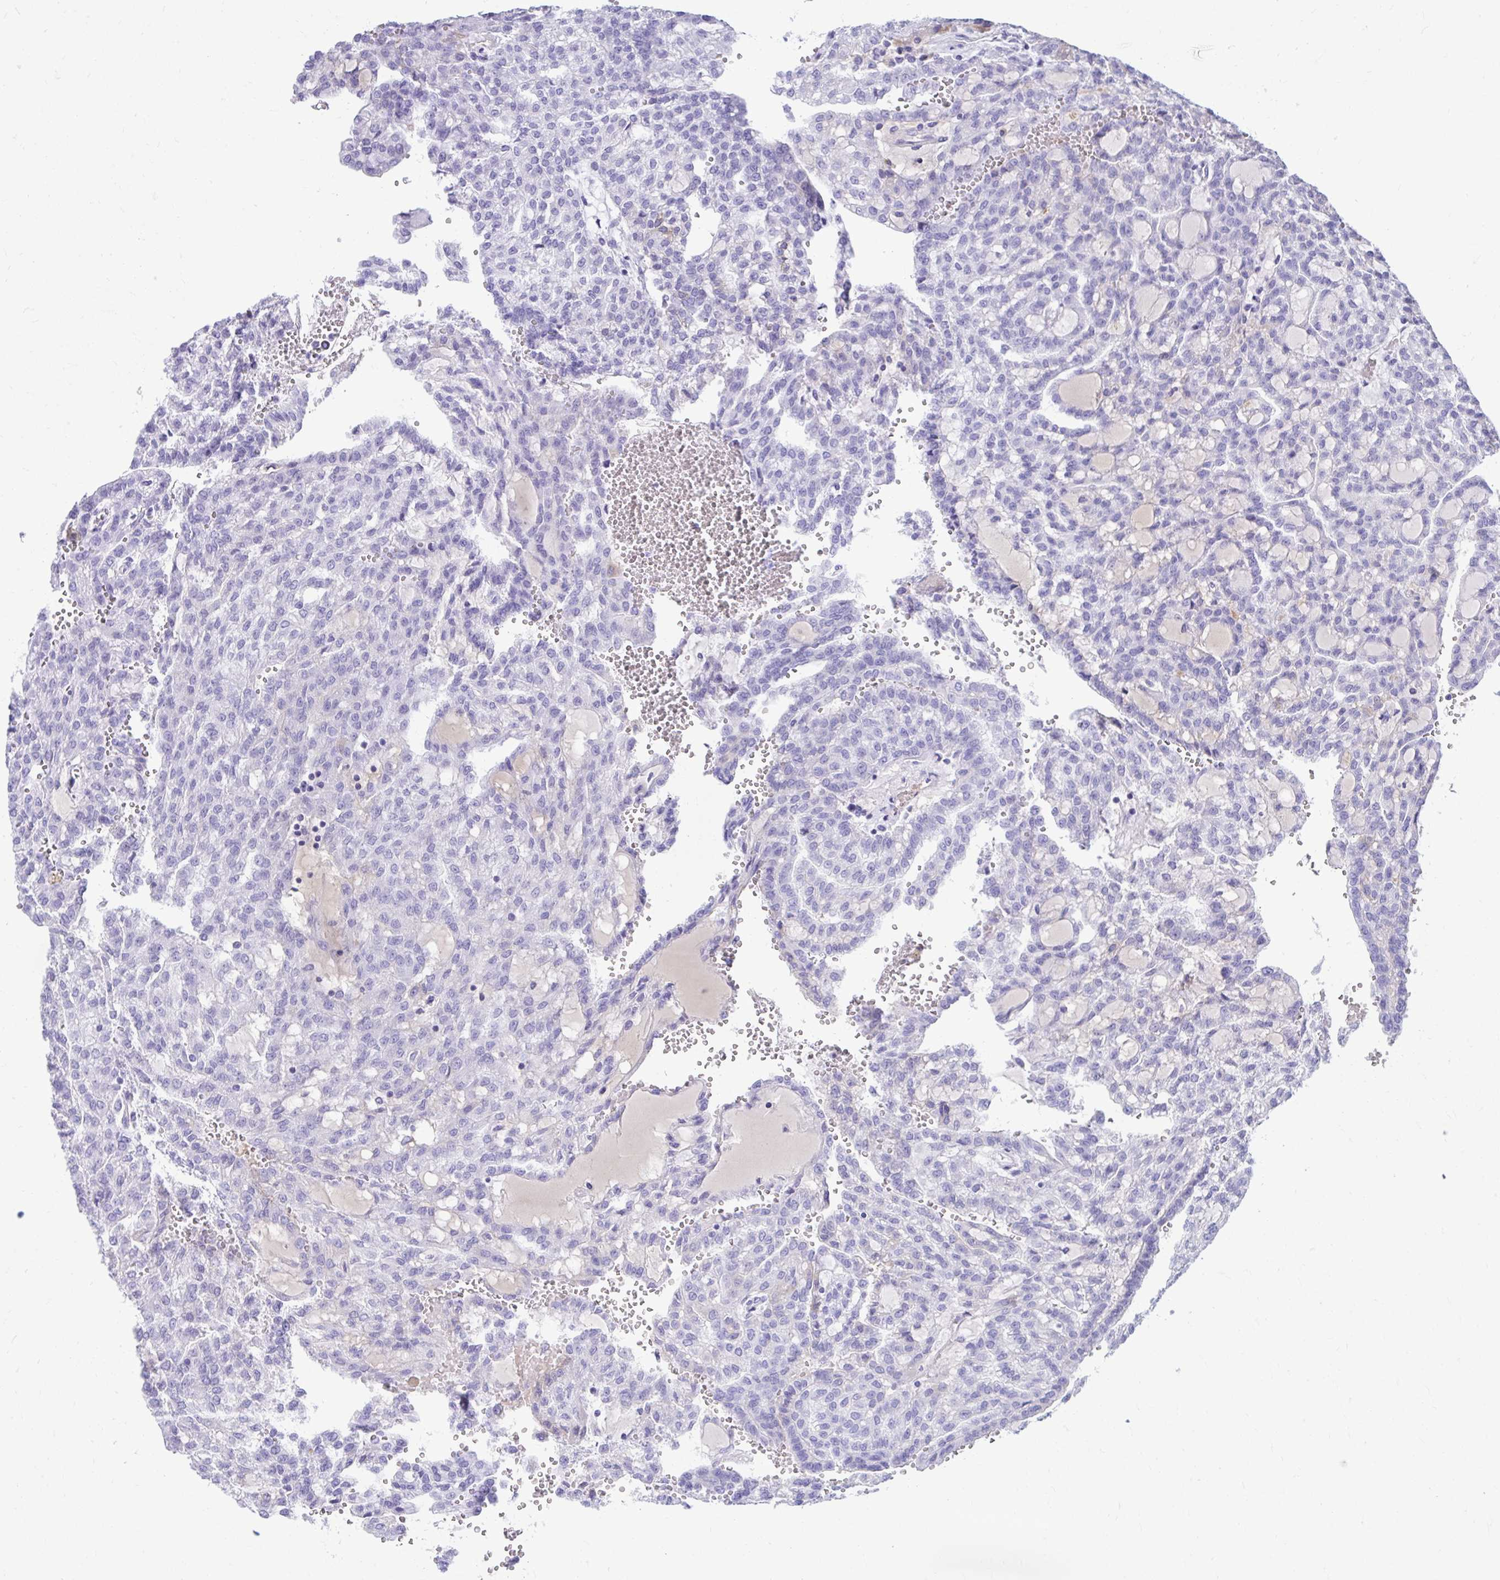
{"staining": {"intensity": "negative", "quantity": "none", "location": "none"}, "tissue": "renal cancer", "cell_type": "Tumor cells", "image_type": "cancer", "snomed": [{"axis": "morphology", "description": "Adenocarcinoma, NOS"}, {"axis": "topography", "description": "Kidney"}], "caption": "A micrograph of renal cancer stained for a protein displays no brown staining in tumor cells.", "gene": "SMIM9", "patient": {"sex": "male", "age": 63}}